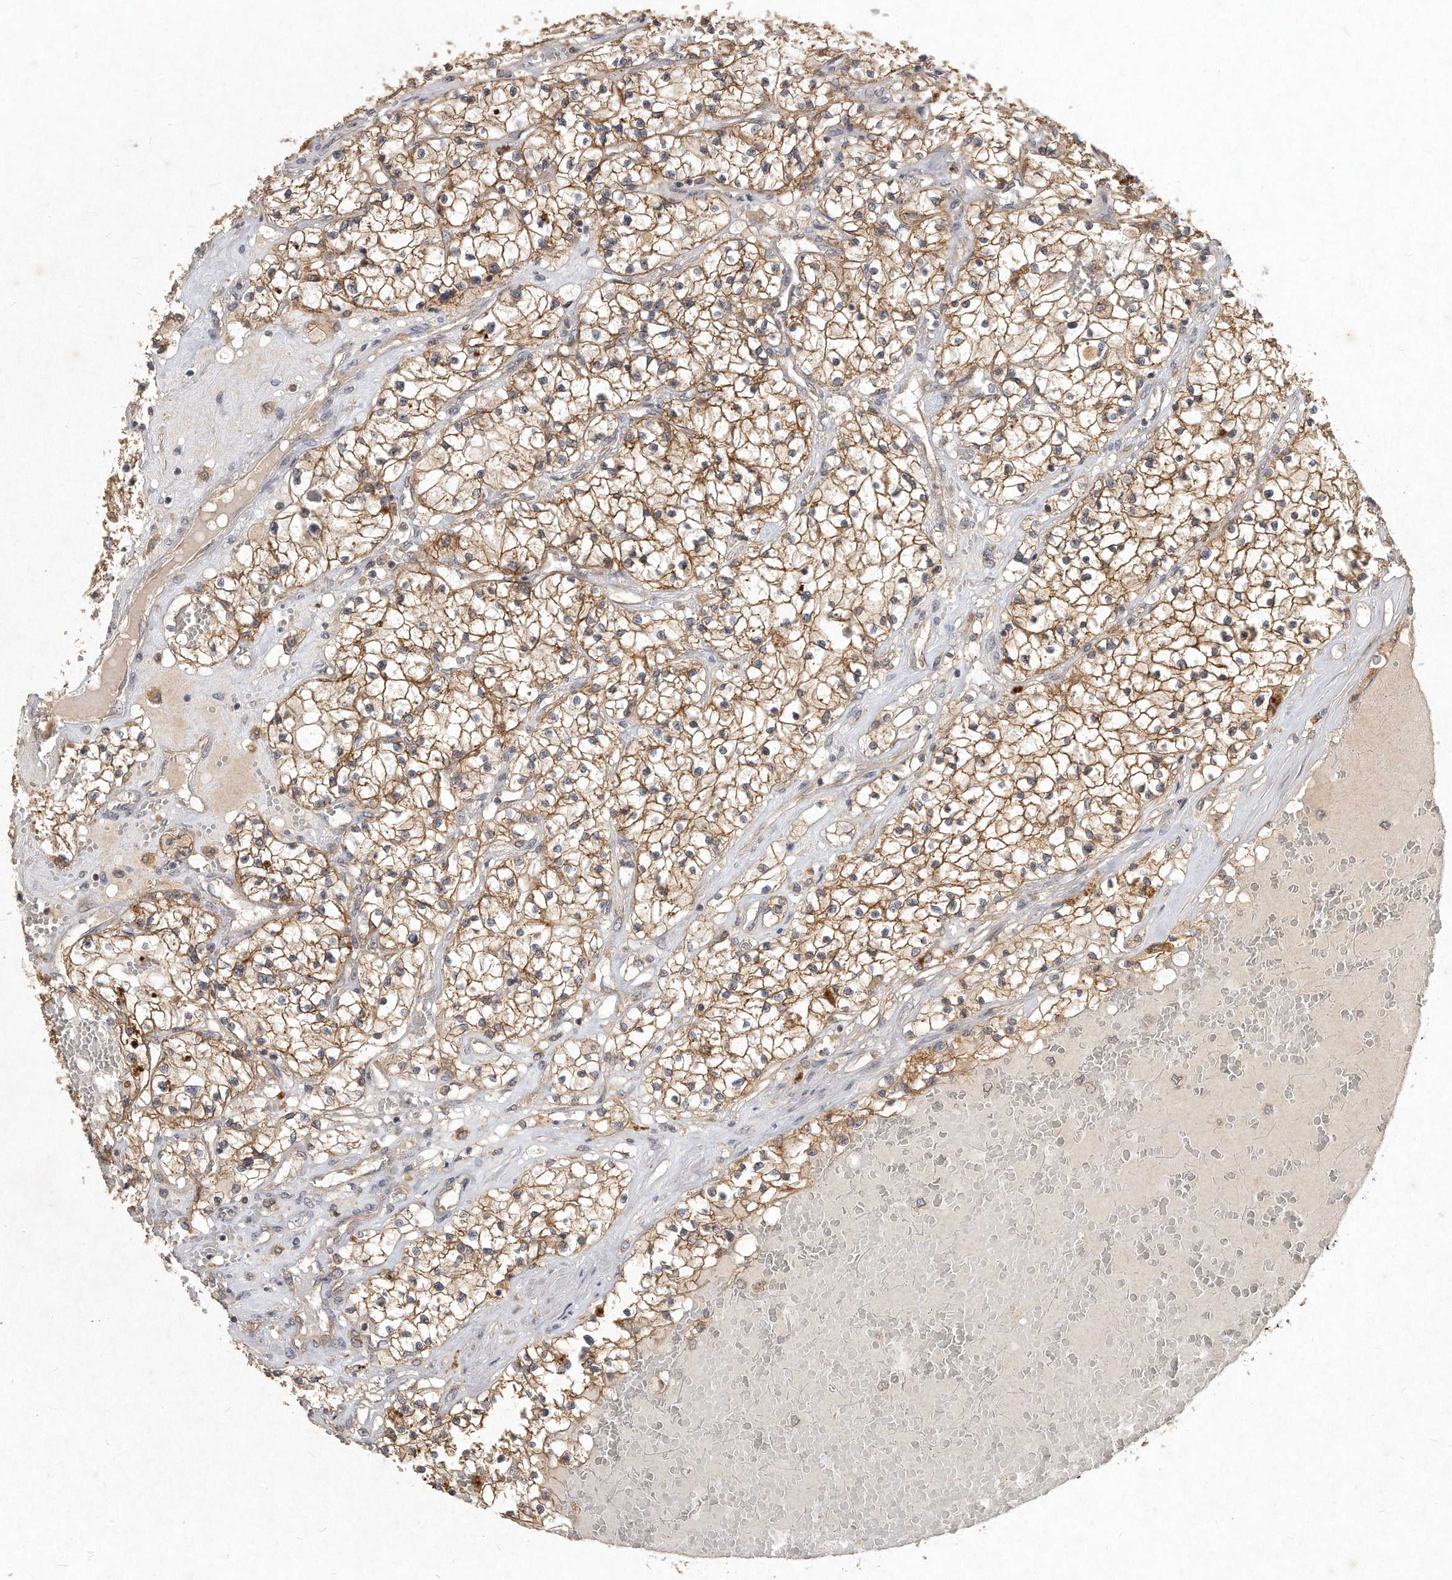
{"staining": {"intensity": "moderate", "quantity": ">75%", "location": "cytoplasmic/membranous"}, "tissue": "renal cancer", "cell_type": "Tumor cells", "image_type": "cancer", "snomed": [{"axis": "morphology", "description": "Normal tissue, NOS"}, {"axis": "morphology", "description": "Adenocarcinoma, NOS"}, {"axis": "topography", "description": "Kidney"}], "caption": "Human renal cancer (adenocarcinoma) stained with a brown dye reveals moderate cytoplasmic/membranous positive staining in about >75% of tumor cells.", "gene": "LGALS8", "patient": {"sex": "male", "age": 68}}